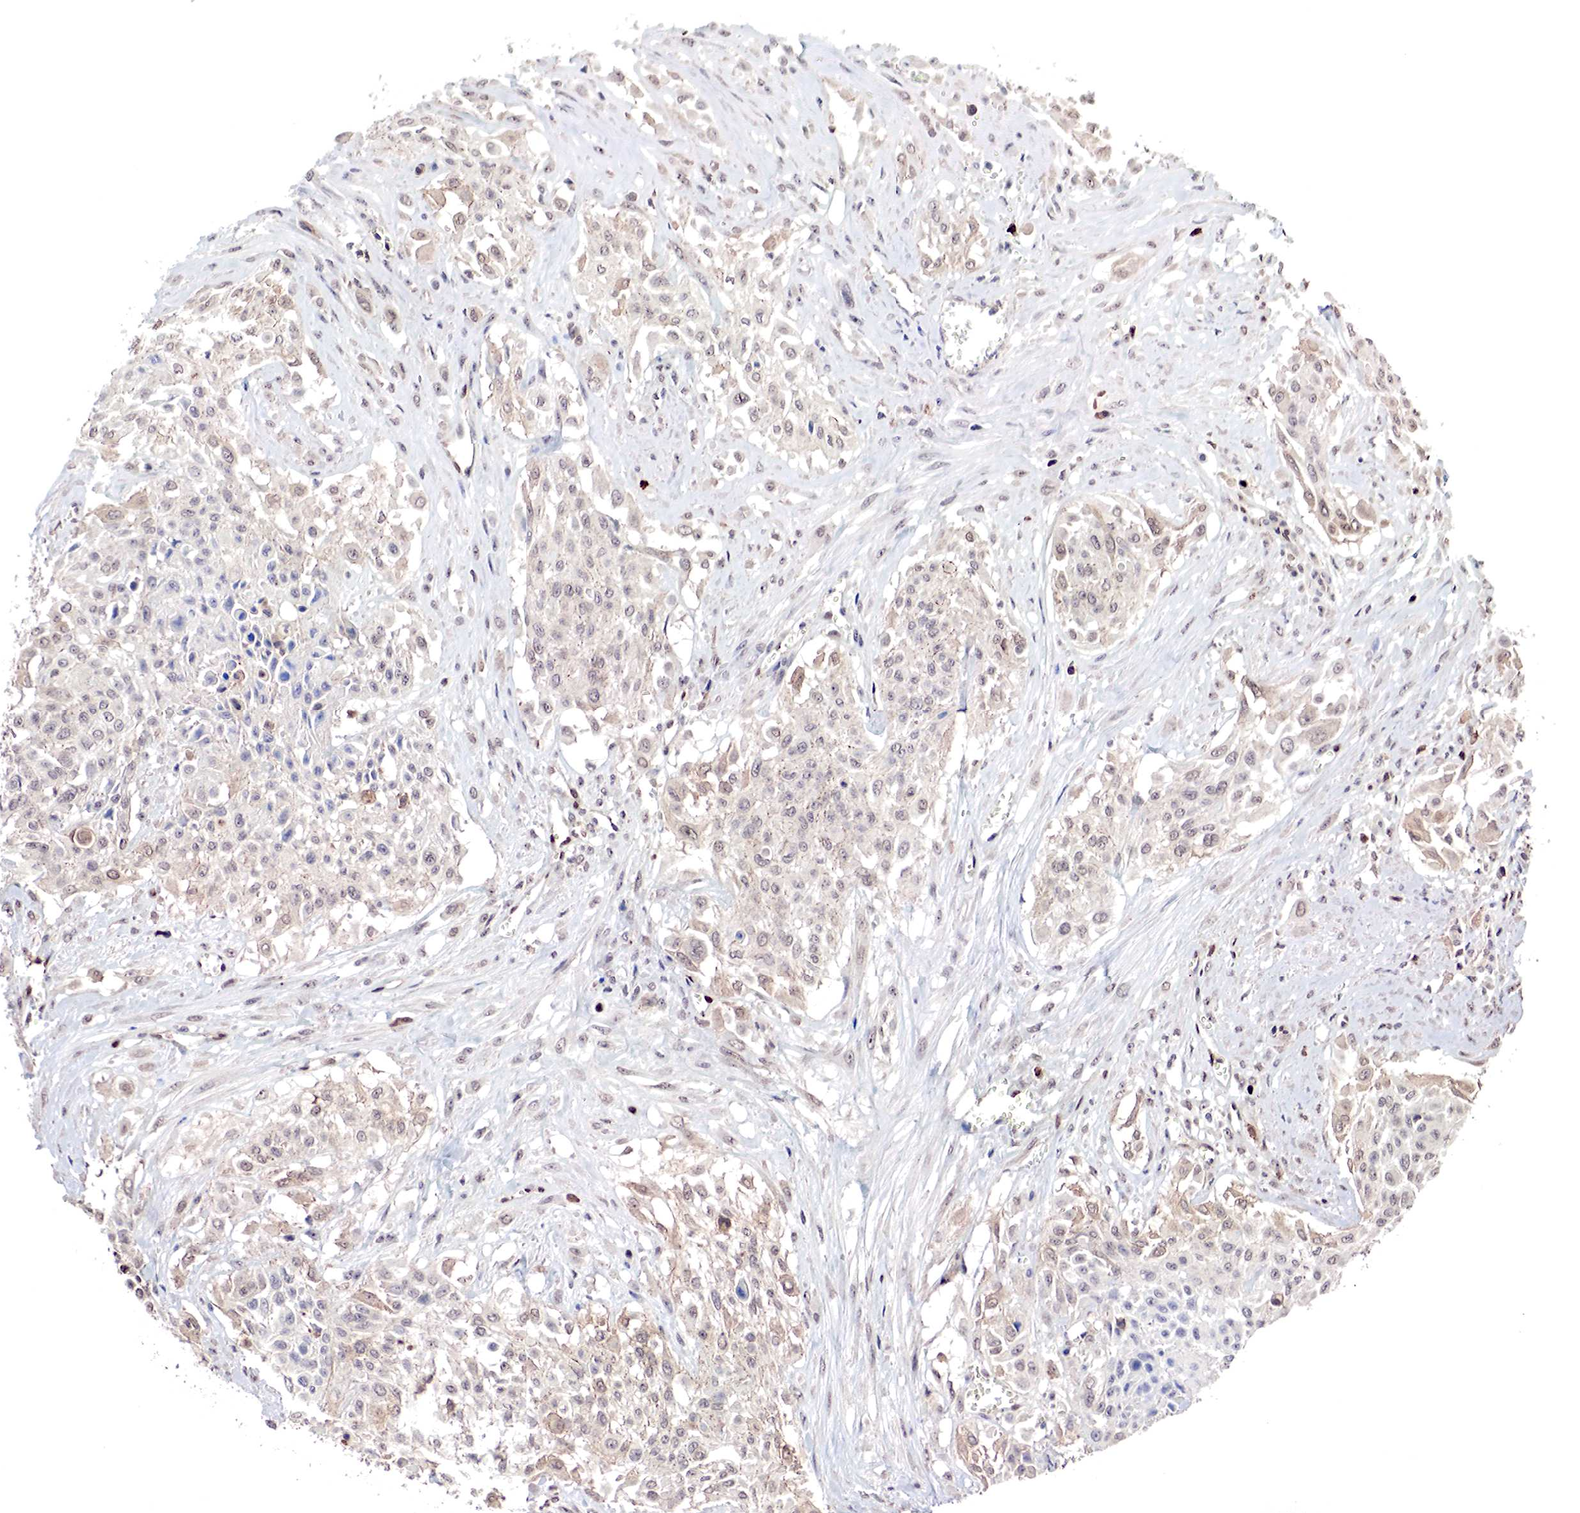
{"staining": {"intensity": "weak", "quantity": "25%-75%", "location": "cytoplasmic/membranous"}, "tissue": "urothelial cancer", "cell_type": "Tumor cells", "image_type": "cancer", "snomed": [{"axis": "morphology", "description": "Urothelial carcinoma, High grade"}, {"axis": "topography", "description": "Urinary bladder"}], "caption": "Immunohistochemical staining of high-grade urothelial carcinoma shows weak cytoplasmic/membranous protein positivity in approximately 25%-75% of tumor cells. (Brightfield microscopy of DAB IHC at high magnification).", "gene": "DACH2", "patient": {"sex": "male", "age": 57}}